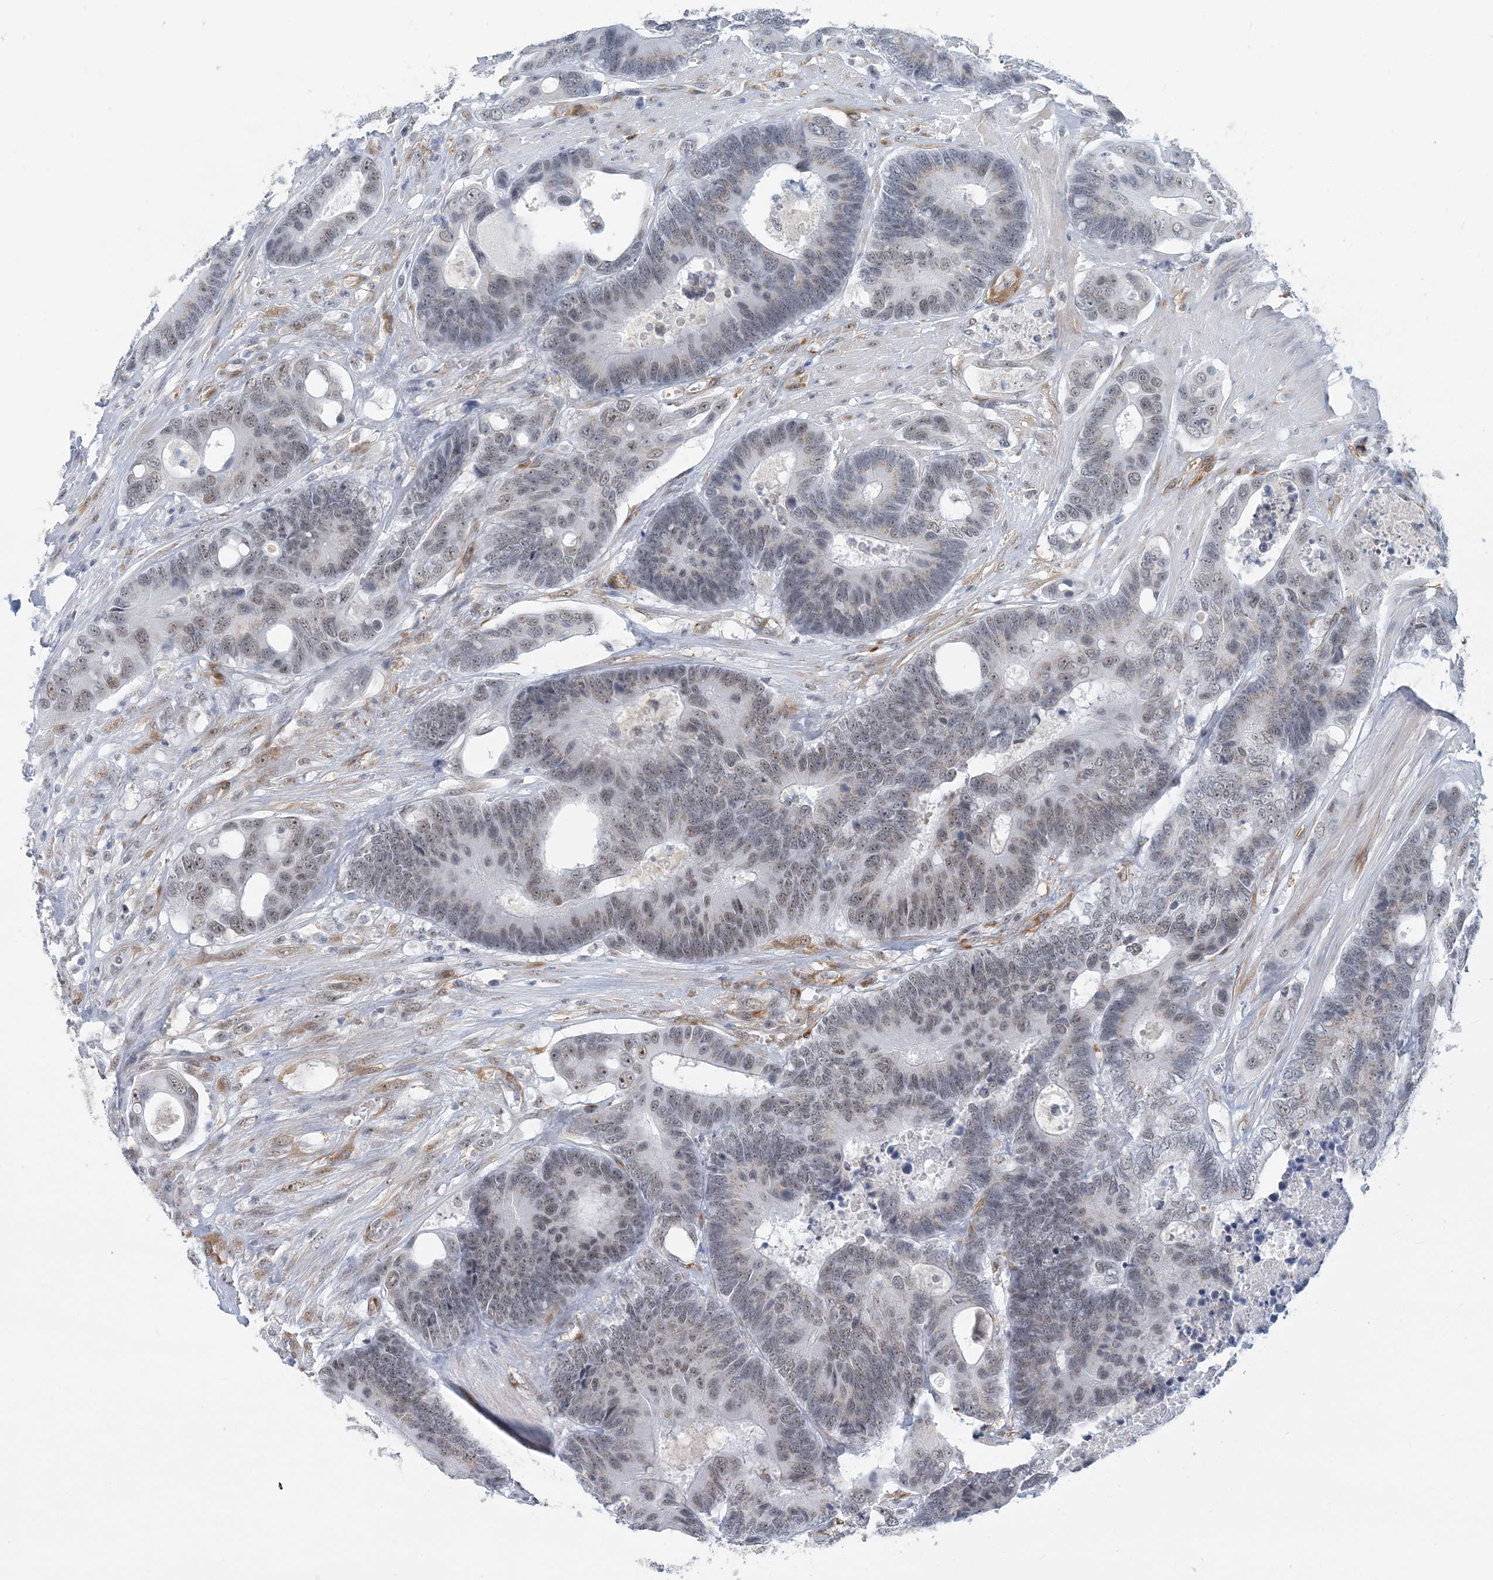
{"staining": {"intensity": "weak", "quantity": "25%-75%", "location": "nuclear"}, "tissue": "colorectal cancer", "cell_type": "Tumor cells", "image_type": "cancer", "snomed": [{"axis": "morphology", "description": "Adenocarcinoma, NOS"}, {"axis": "topography", "description": "Rectum"}], "caption": "Protein staining of colorectal cancer (adenocarcinoma) tissue displays weak nuclear positivity in approximately 25%-75% of tumor cells. (Brightfield microscopy of DAB IHC at high magnification).", "gene": "PLRG1", "patient": {"sex": "male", "age": 55}}